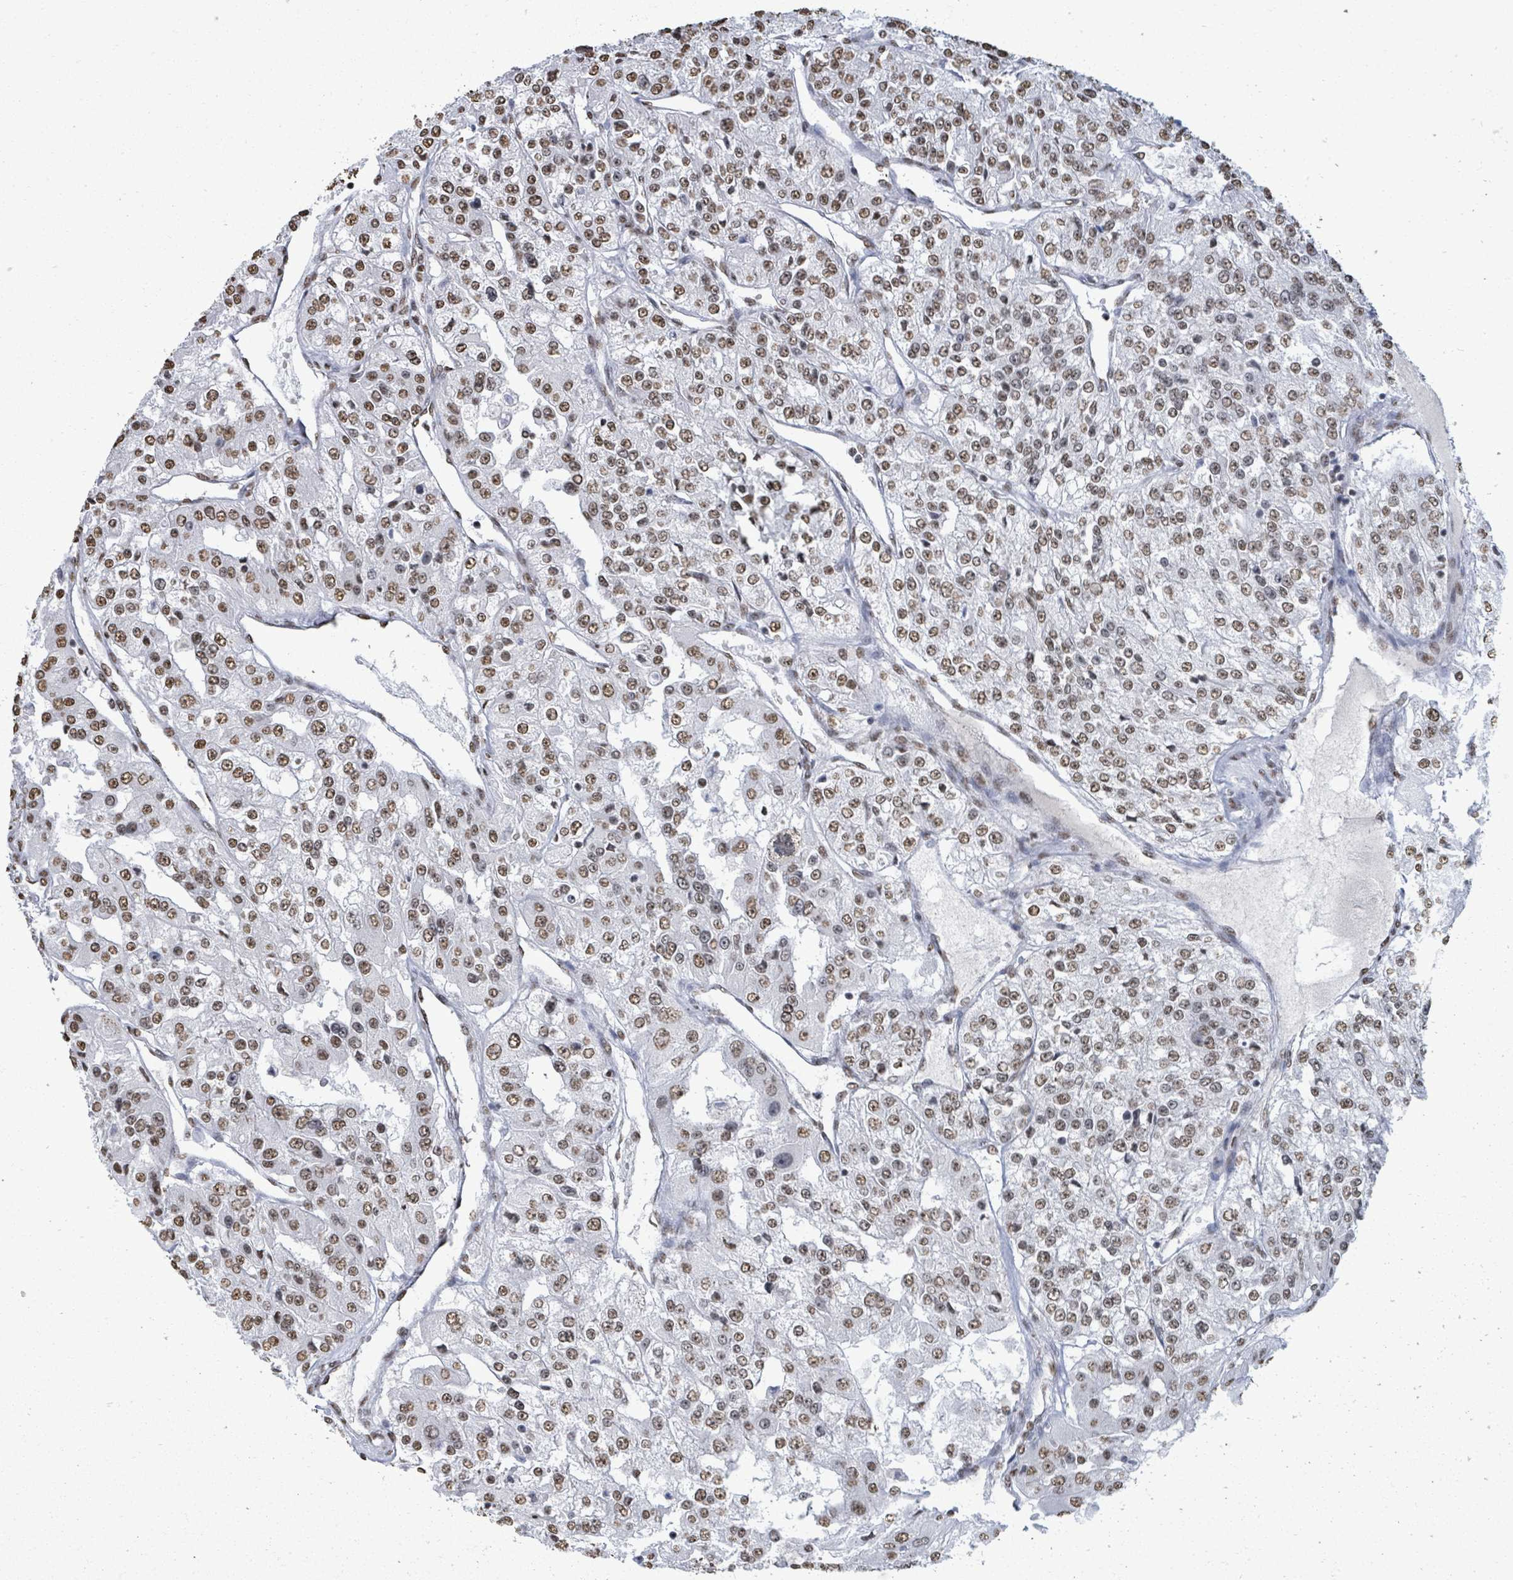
{"staining": {"intensity": "moderate", "quantity": ">75%", "location": "nuclear"}, "tissue": "renal cancer", "cell_type": "Tumor cells", "image_type": "cancer", "snomed": [{"axis": "morphology", "description": "Adenocarcinoma, NOS"}, {"axis": "topography", "description": "Kidney"}], "caption": "A medium amount of moderate nuclear positivity is identified in approximately >75% of tumor cells in adenocarcinoma (renal) tissue.", "gene": "SAMD14", "patient": {"sex": "female", "age": 63}}